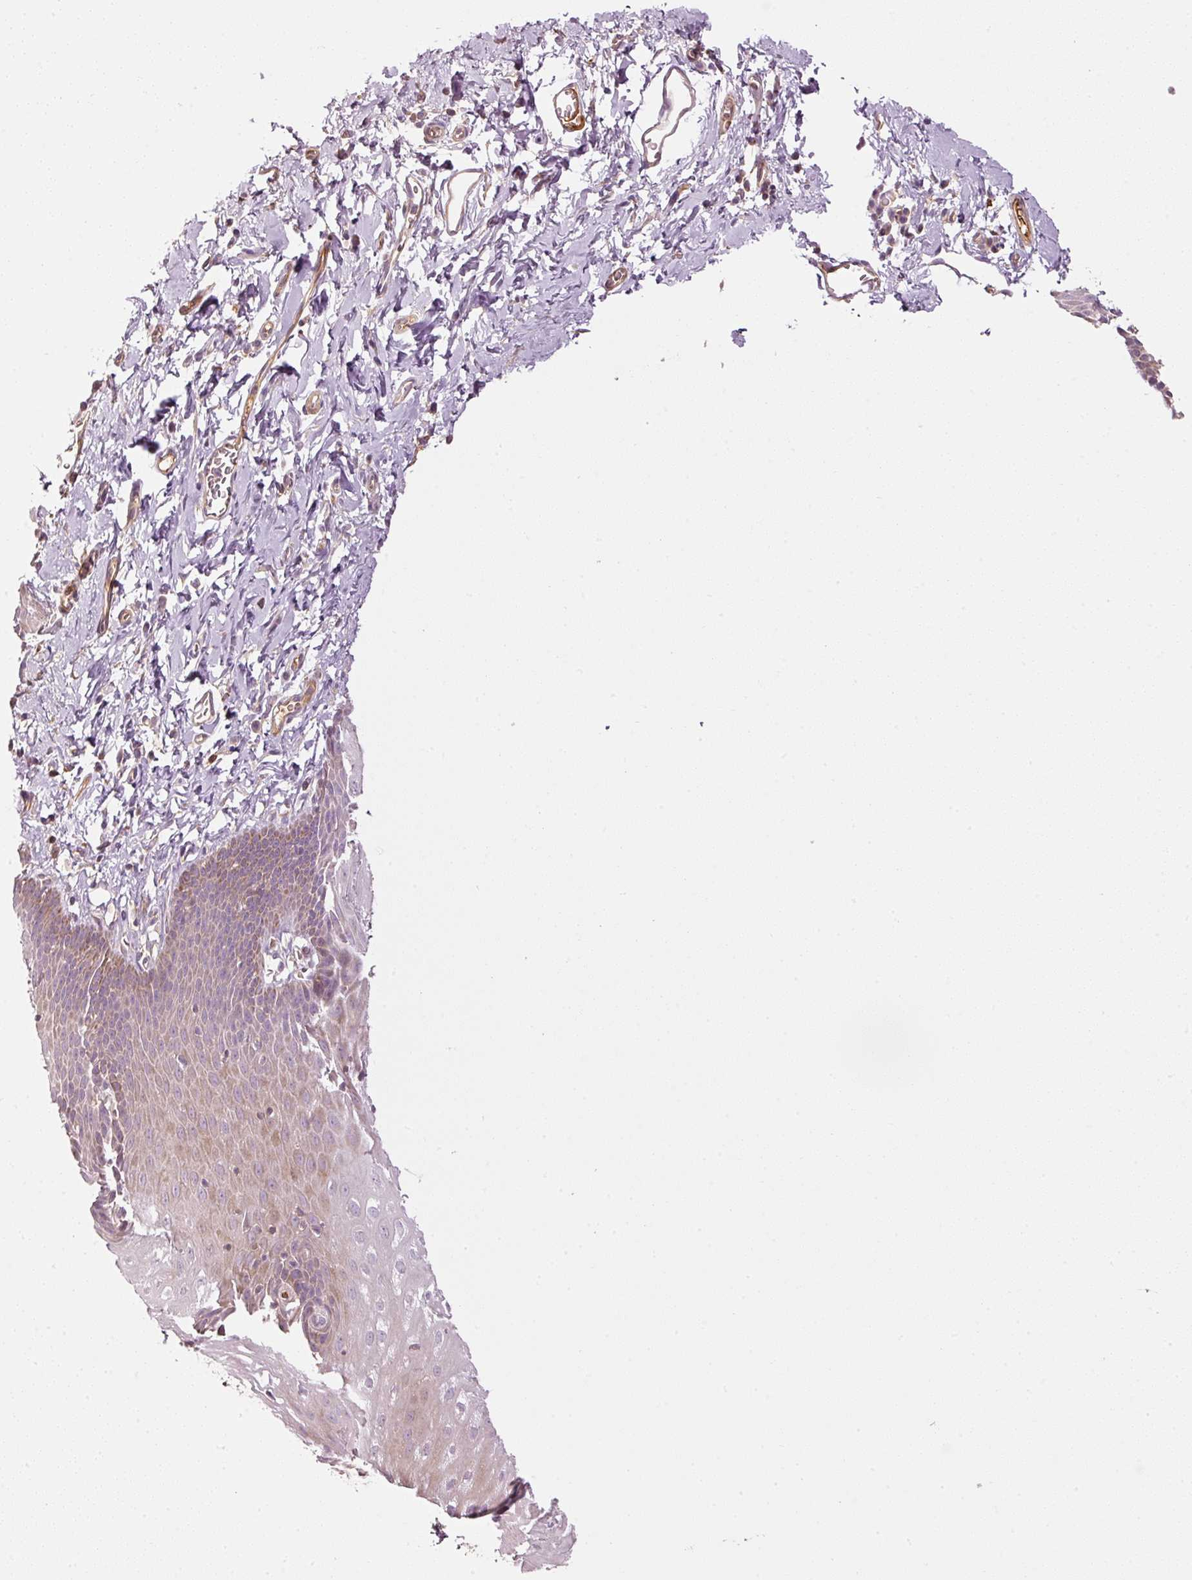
{"staining": {"intensity": "moderate", "quantity": "25%-75%", "location": "cytoplasmic/membranous"}, "tissue": "esophagus", "cell_type": "Squamous epithelial cells", "image_type": "normal", "snomed": [{"axis": "morphology", "description": "Normal tissue, NOS"}, {"axis": "topography", "description": "Esophagus"}], "caption": "About 25%-75% of squamous epithelial cells in normal esophagus reveal moderate cytoplasmic/membranous protein expression as visualized by brown immunohistochemical staining.", "gene": "SERPING1", "patient": {"sex": "male", "age": 70}}